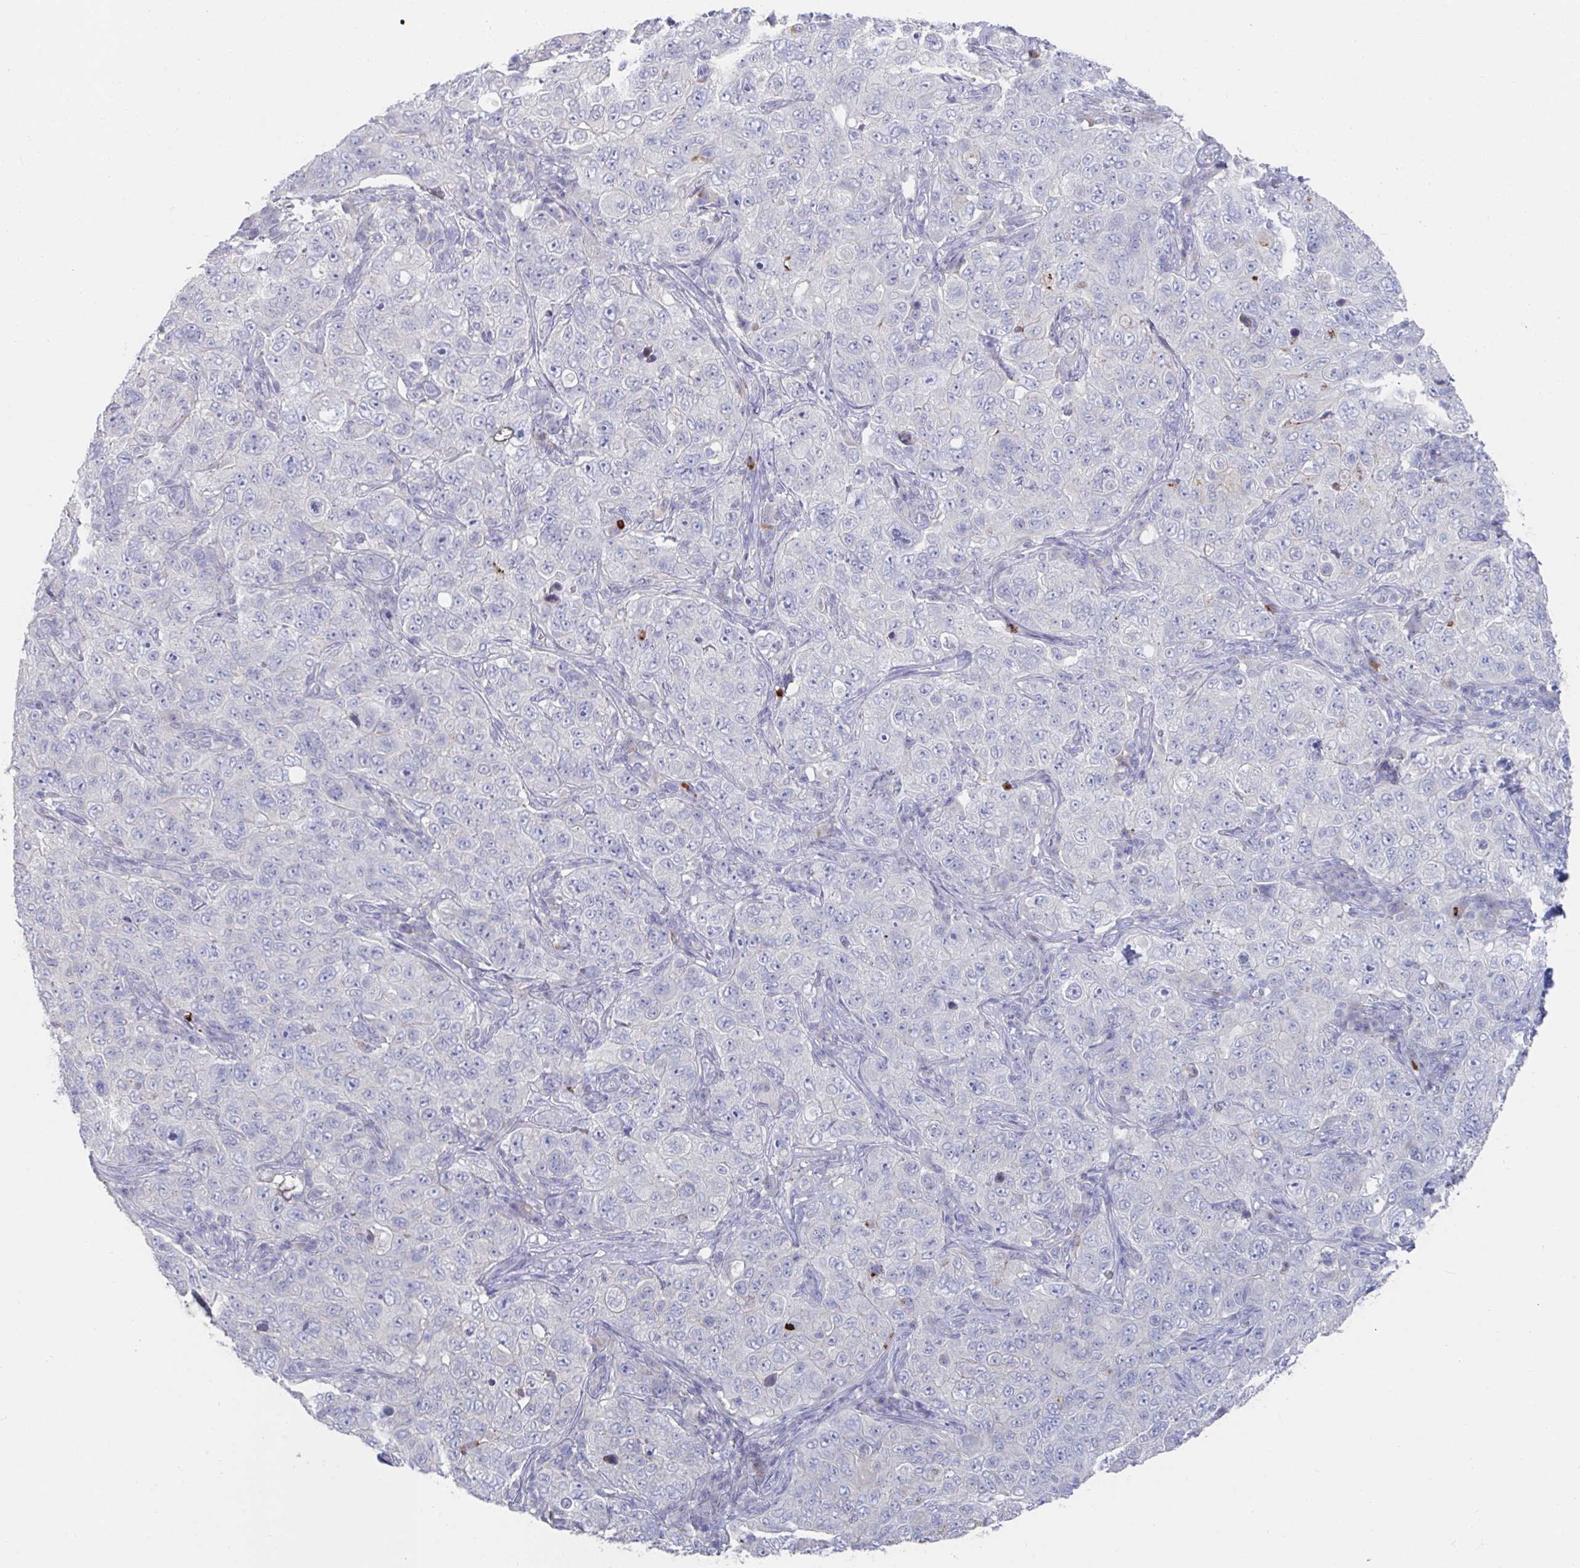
{"staining": {"intensity": "negative", "quantity": "none", "location": "none"}, "tissue": "pancreatic cancer", "cell_type": "Tumor cells", "image_type": "cancer", "snomed": [{"axis": "morphology", "description": "Adenocarcinoma, NOS"}, {"axis": "topography", "description": "Pancreas"}], "caption": "Immunohistochemistry micrograph of neoplastic tissue: pancreatic adenocarcinoma stained with DAB reveals no significant protein staining in tumor cells. (Brightfield microscopy of DAB (3,3'-diaminobenzidine) IHC at high magnification).", "gene": "KCNK5", "patient": {"sex": "male", "age": 68}}